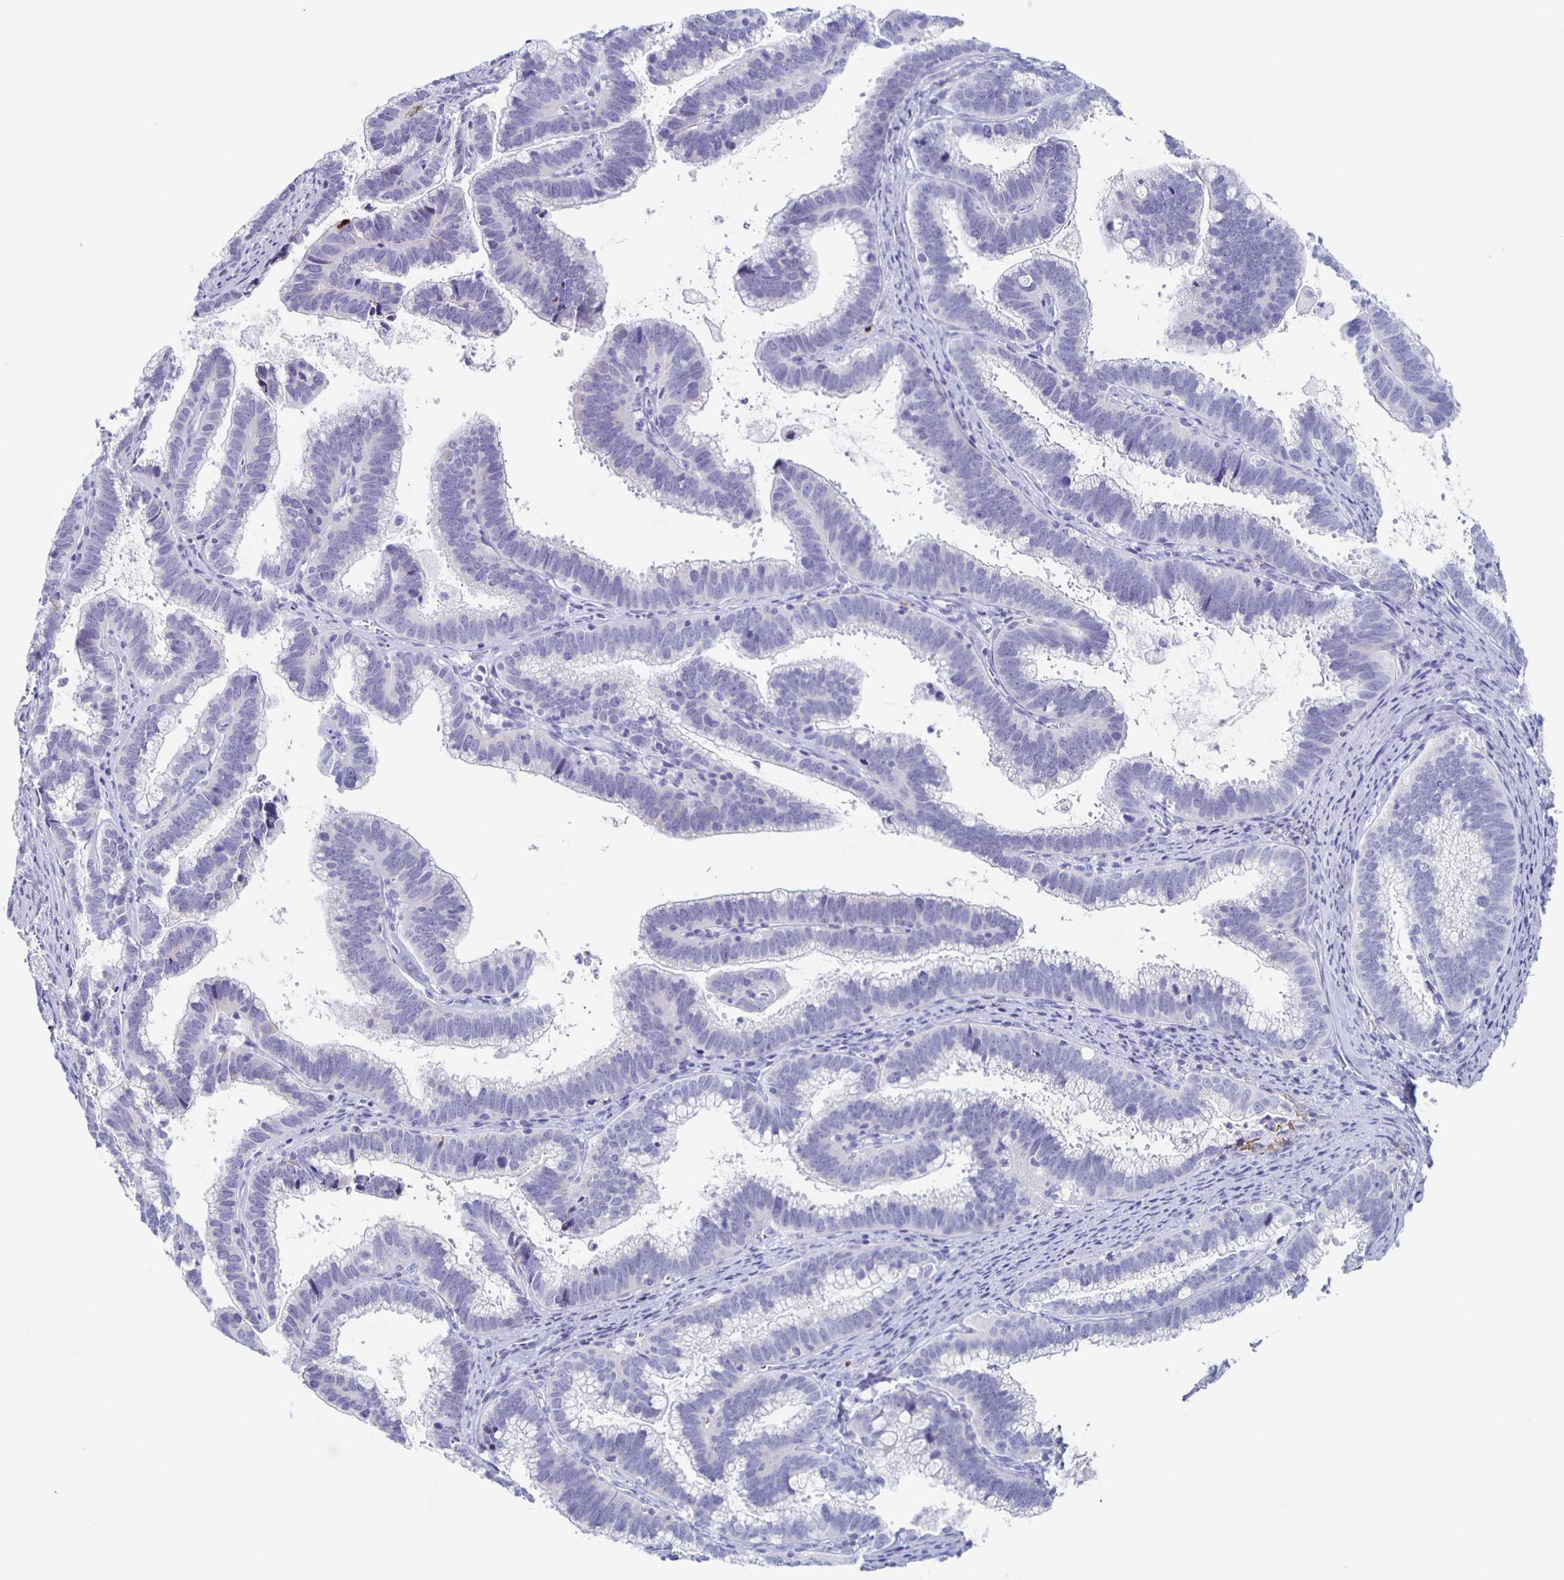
{"staining": {"intensity": "negative", "quantity": "none", "location": "none"}, "tissue": "cervical cancer", "cell_type": "Tumor cells", "image_type": "cancer", "snomed": [{"axis": "morphology", "description": "Adenocarcinoma, NOS"}, {"axis": "topography", "description": "Cervix"}], "caption": "Histopathology image shows no protein staining in tumor cells of cervical cancer (adenocarcinoma) tissue.", "gene": "FGA", "patient": {"sex": "female", "age": 61}}